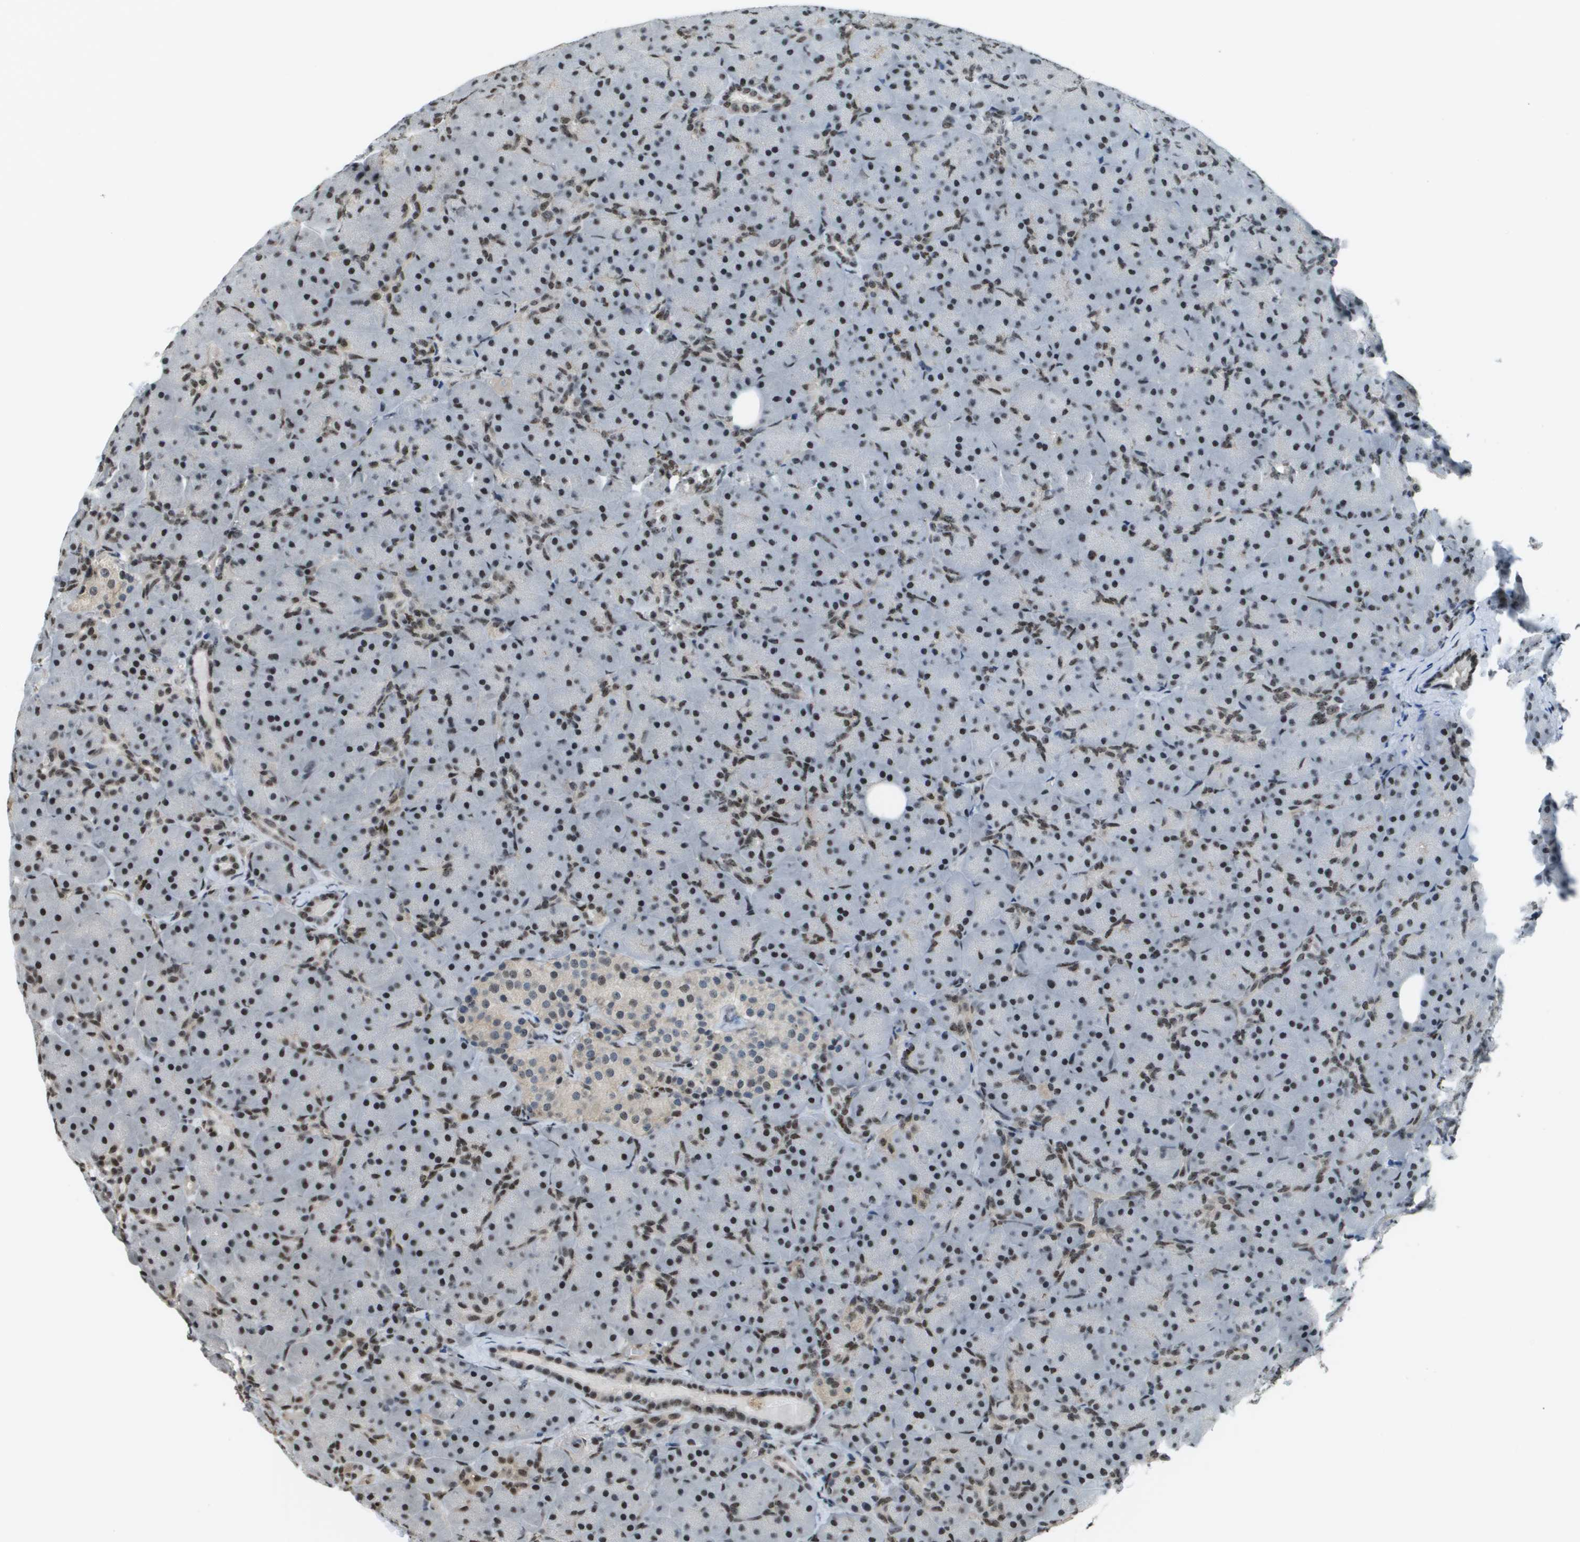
{"staining": {"intensity": "strong", "quantity": "25%-75%", "location": "nuclear"}, "tissue": "pancreas", "cell_type": "Exocrine glandular cells", "image_type": "normal", "snomed": [{"axis": "morphology", "description": "Normal tissue, NOS"}, {"axis": "topography", "description": "Pancreas"}], "caption": "Pancreas stained with DAB (3,3'-diaminobenzidine) immunohistochemistry (IHC) exhibits high levels of strong nuclear positivity in approximately 25%-75% of exocrine glandular cells.", "gene": "SP100", "patient": {"sex": "male", "age": 66}}